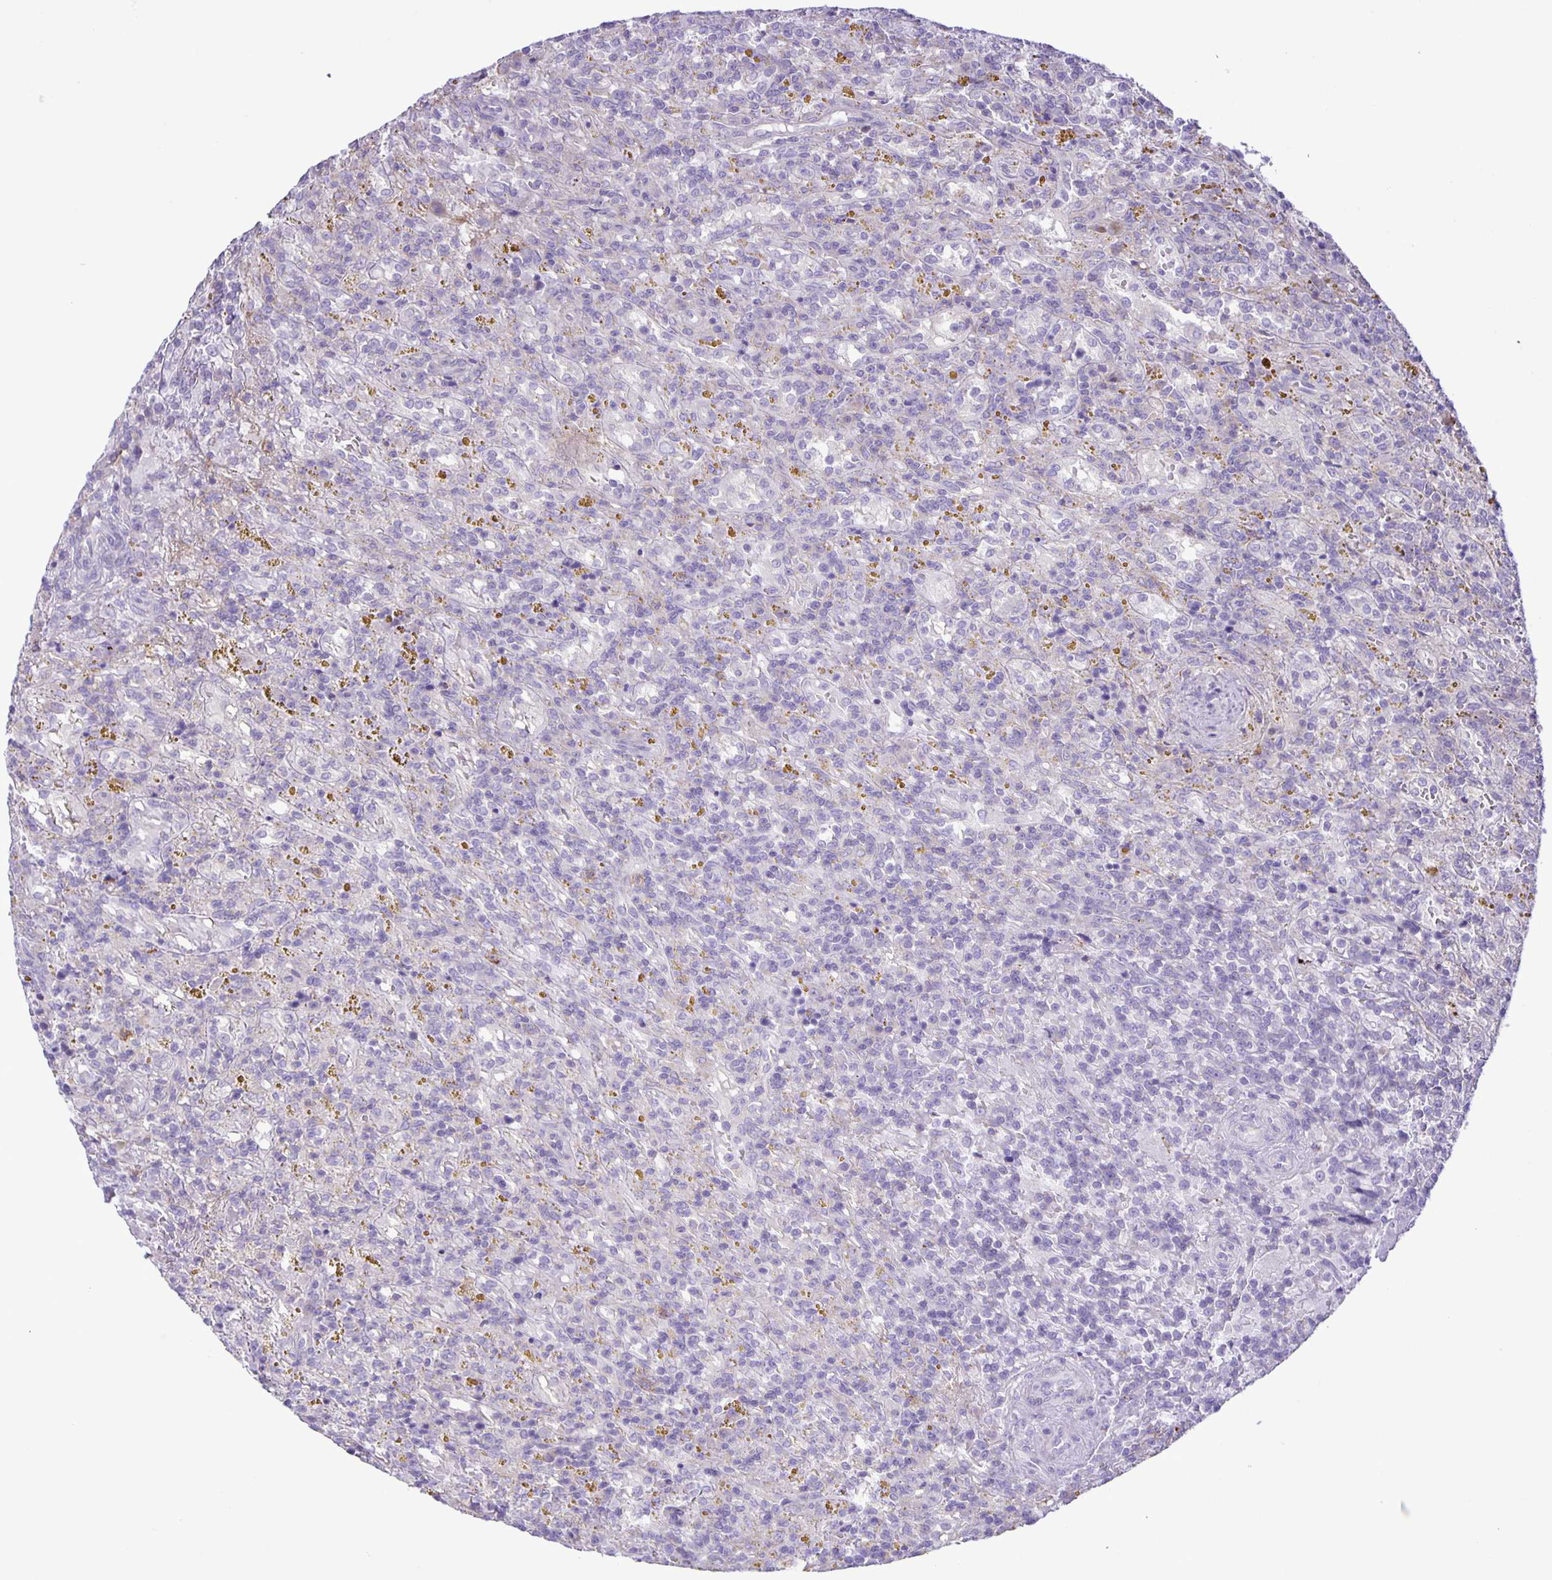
{"staining": {"intensity": "negative", "quantity": "none", "location": "none"}, "tissue": "lymphoma", "cell_type": "Tumor cells", "image_type": "cancer", "snomed": [{"axis": "morphology", "description": "Malignant lymphoma, non-Hodgkin's type, Low grade"}, {"axis": "topography", "description": "Spleen"}], "caption": "Immunohistochemical staining of lymphoma exhibits no significant staining in tumor cells.", "gene": "ADCK1", "patient": {"sex": "female", "age": 65}}